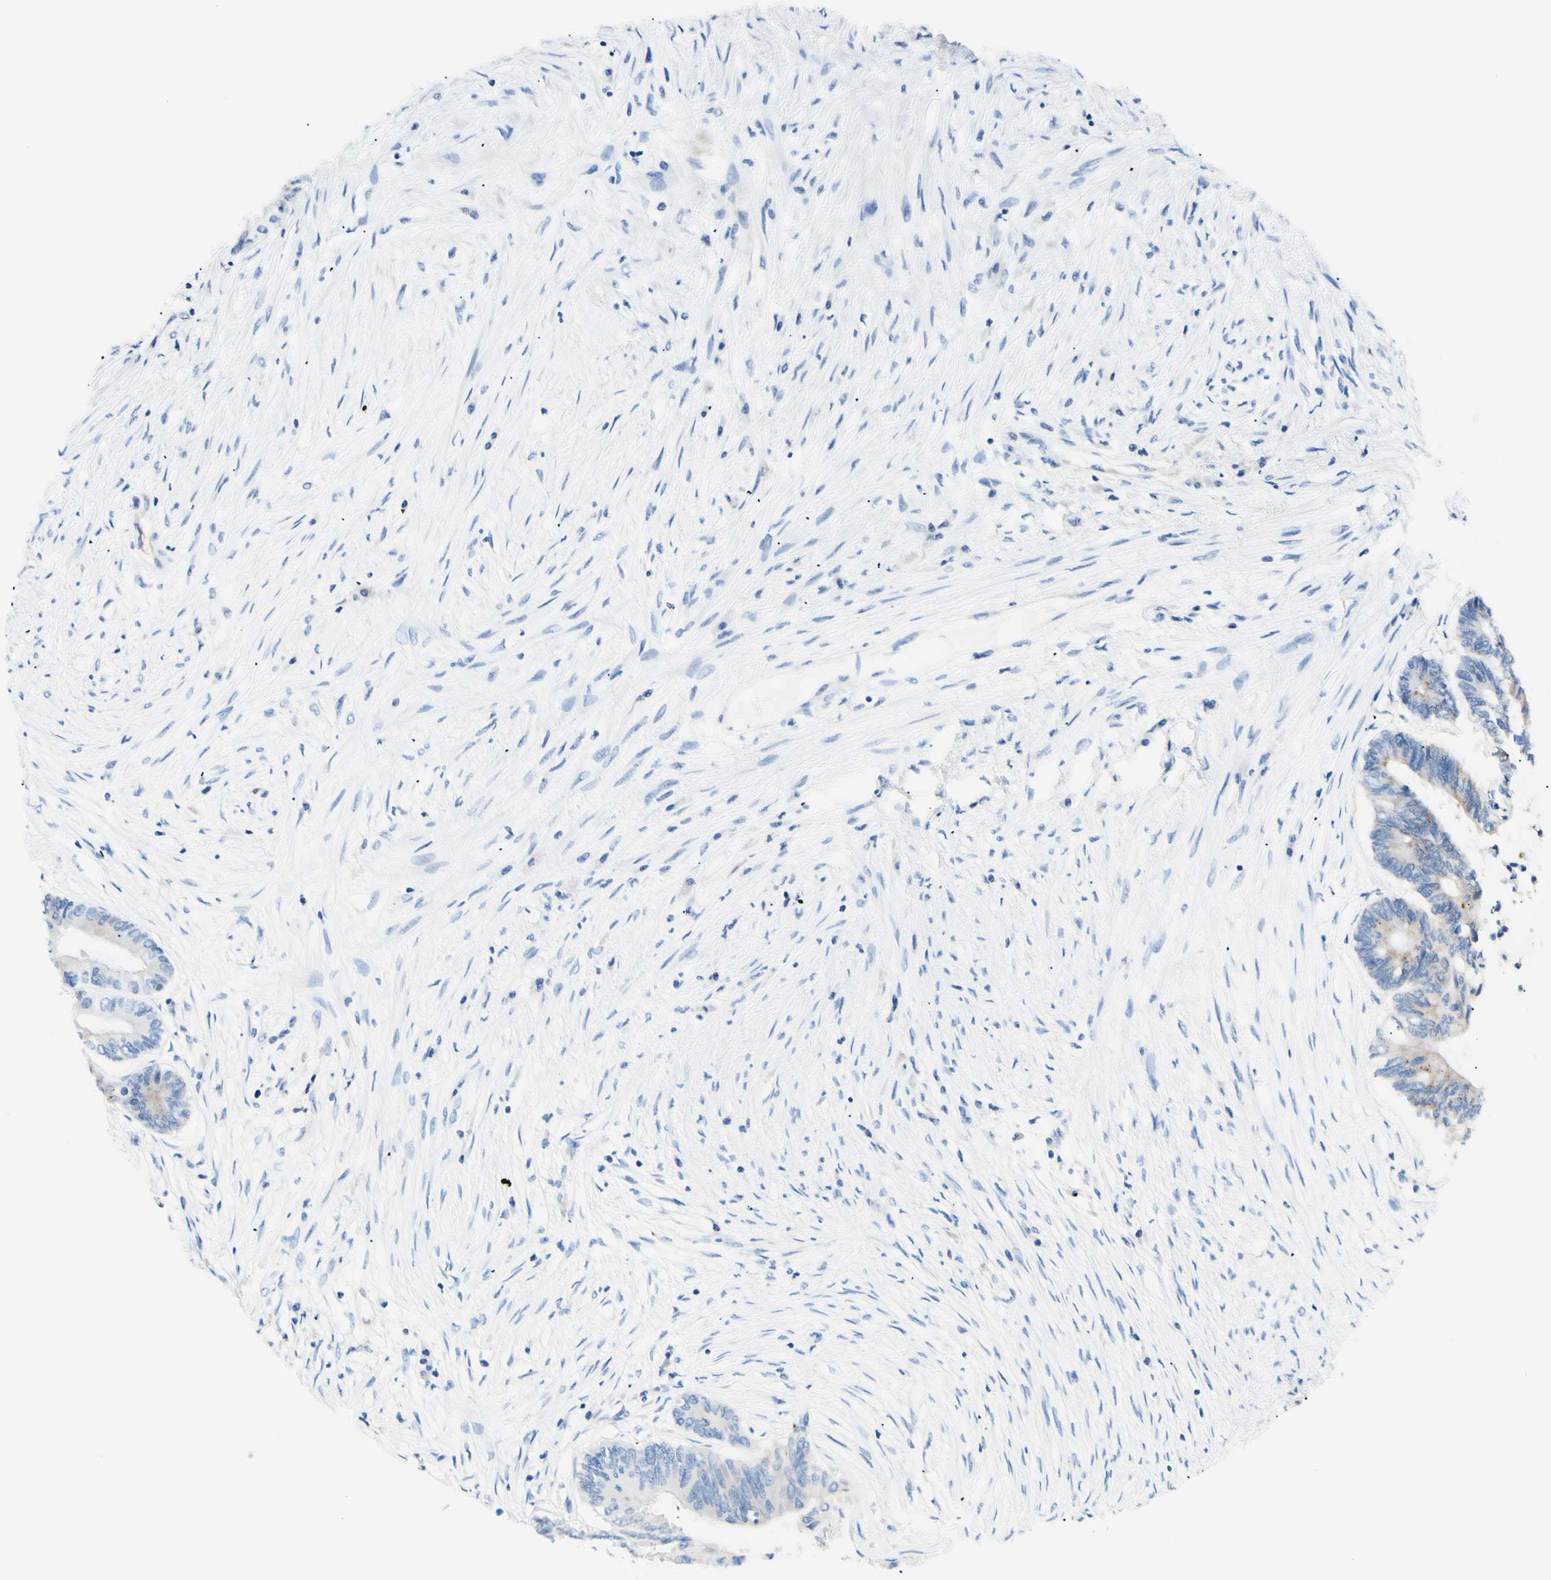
{"staining": {"intensity": "weak", "quantity": "<25%", "location": "cytoplasmic/membranous"}, "tissue": "colorectal cancer", "cell_type": "Tumor cells", "image_type": "cancer", "snomed": [{"axis": "morphology", "description": "Adenocarcinoma, NOS"}, {"axis": "topography", "description": "Rectum"}], "caption": "Immunohistochemistry photomicrograph of human colorectal adenocarcinoma stained for a protein (brown), which exhibits no expression in tumor cells.", "gene": "HPCA", "patient": {"sex": "male", "age": 63}}